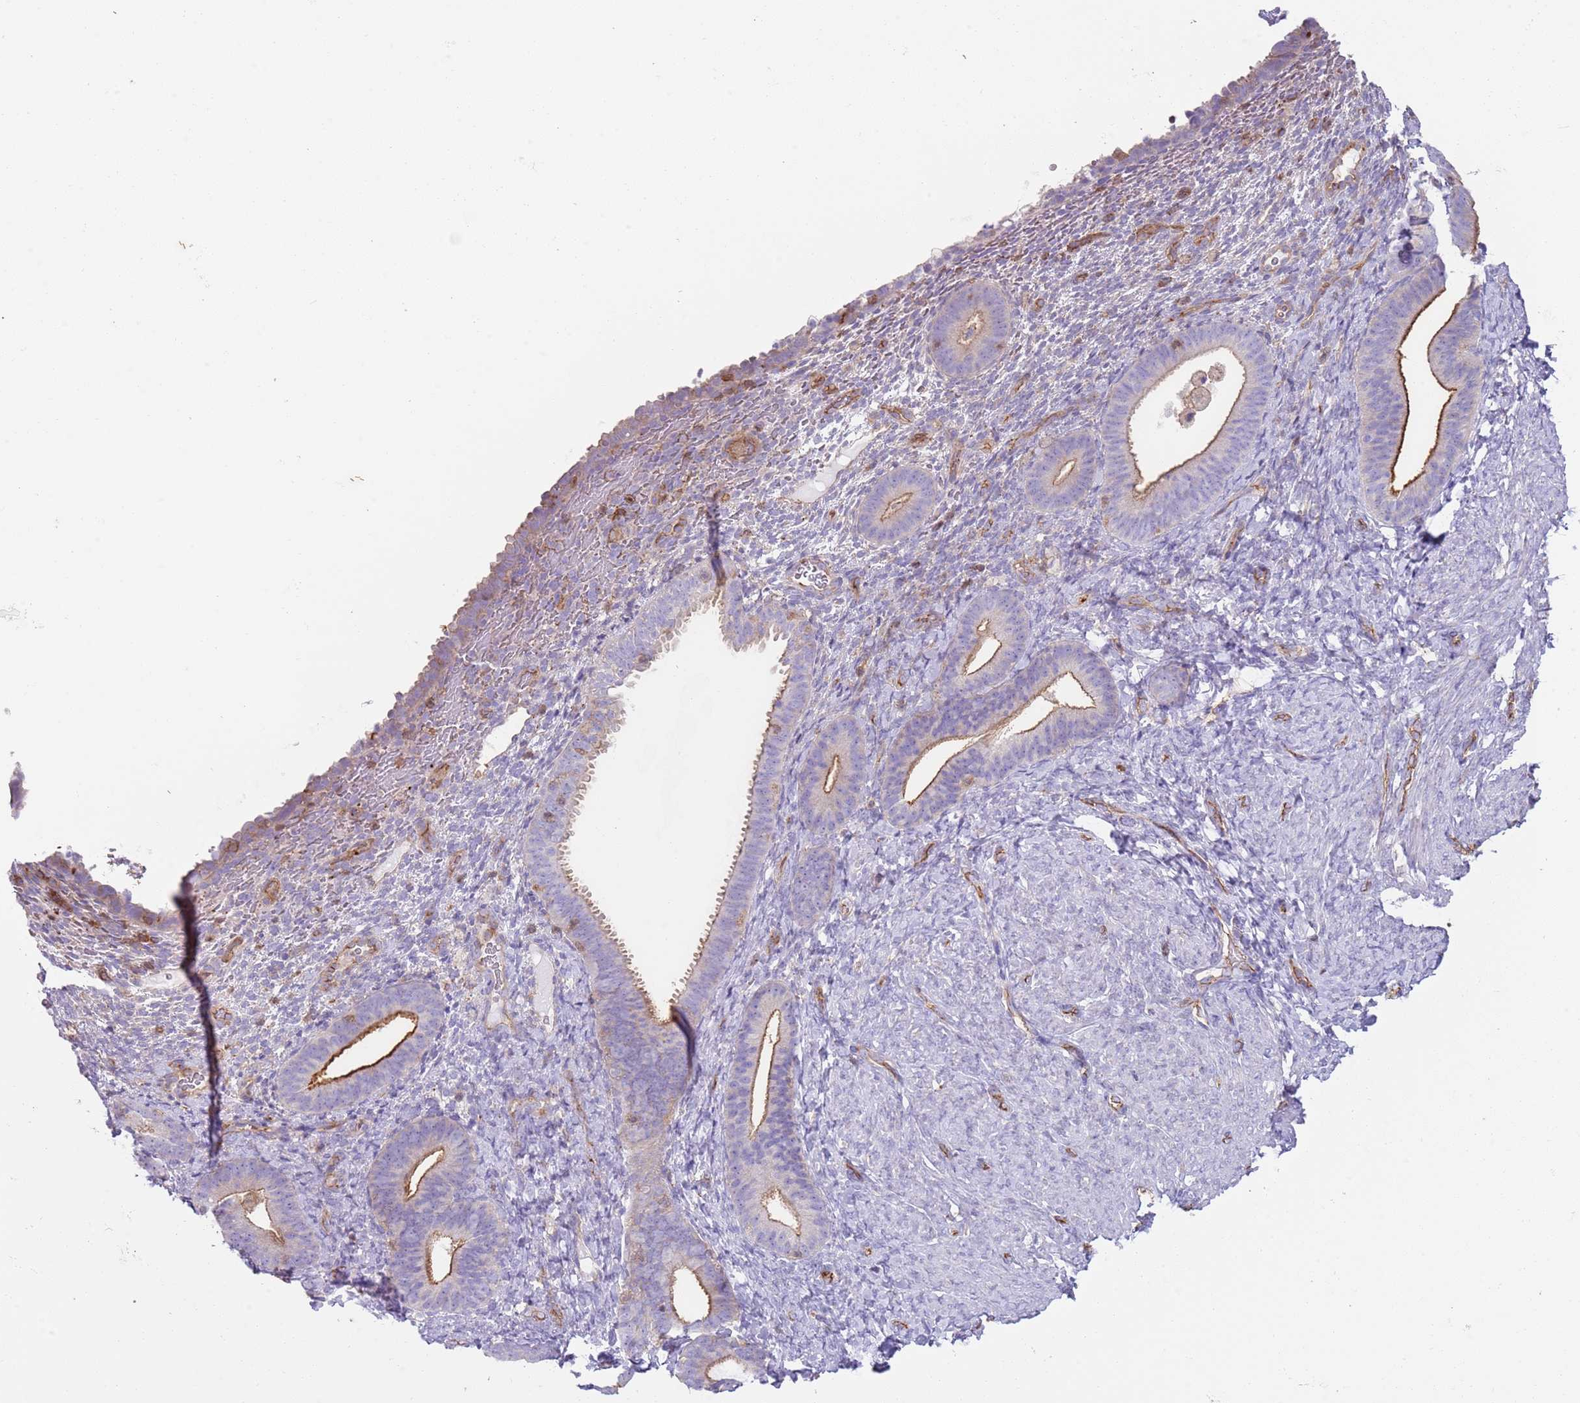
{"staining": {"intensity": "weak", "quantity": "25%-75%", "location": "cytoplasmic/membranous"}, "tissue": "endometrium", "cell_type": "Cells in endometrial stroma", "image_type": "normal", "snomed": [{"axis": "morphology", "description": "Normal tissue, NOS"}, {"axis": "topography", "description": "Endometrium"}], "caption": "Protein expression by IHC reveals weak cytoplasmic/membranous staining in about 25%-75% of cells in endometrial stroma in normal endometrium. (DAB (3,3'-diaminobenzidine) IHC, brown staining for protein, blue staining for nuclei).", "gene": "GNAI1", "patient": {"sex": "female", "age": 65}}